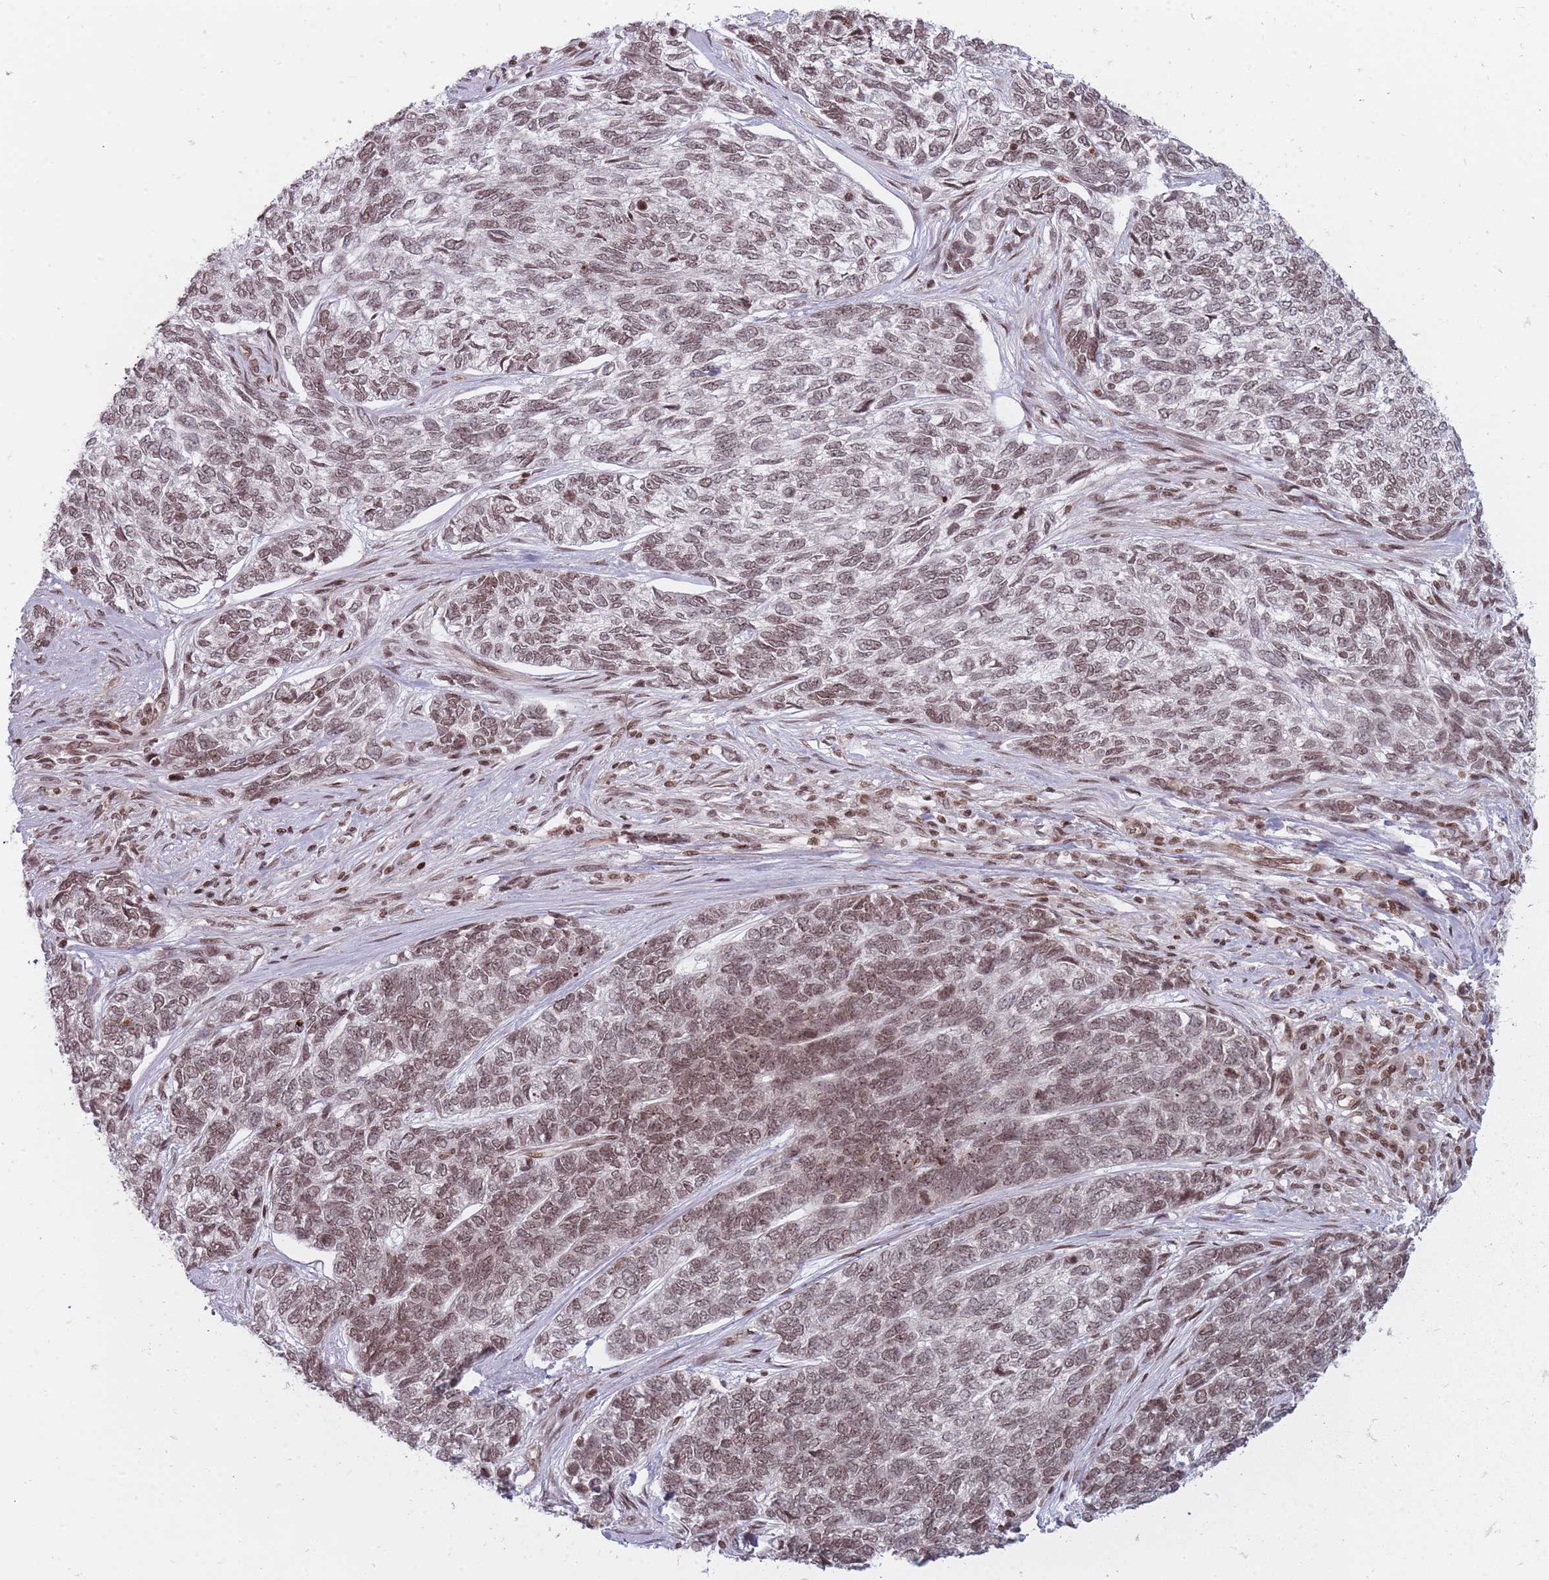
{"staining": {"intensity": "moderate", "quantity": ">75%", "location": "nuclear"}, "tissue": "skin cancer", "cell_type": "Tumor cells", "image_type": "cancer", "snomed": [{"axis": "morphology", "description": "Basal cell carcinoma"}, {"axis": "topography", "description": "Skin"}], "caption": "Immunohistochemistry micrograph of basal cell carcinoma (skin) stained for a protein (brown), which shows medium levels of moderate nuclear staining in approximately >75% of tumor cells.", "gene": "TMC6", "patient": {"sex": "female", "age": 65}}